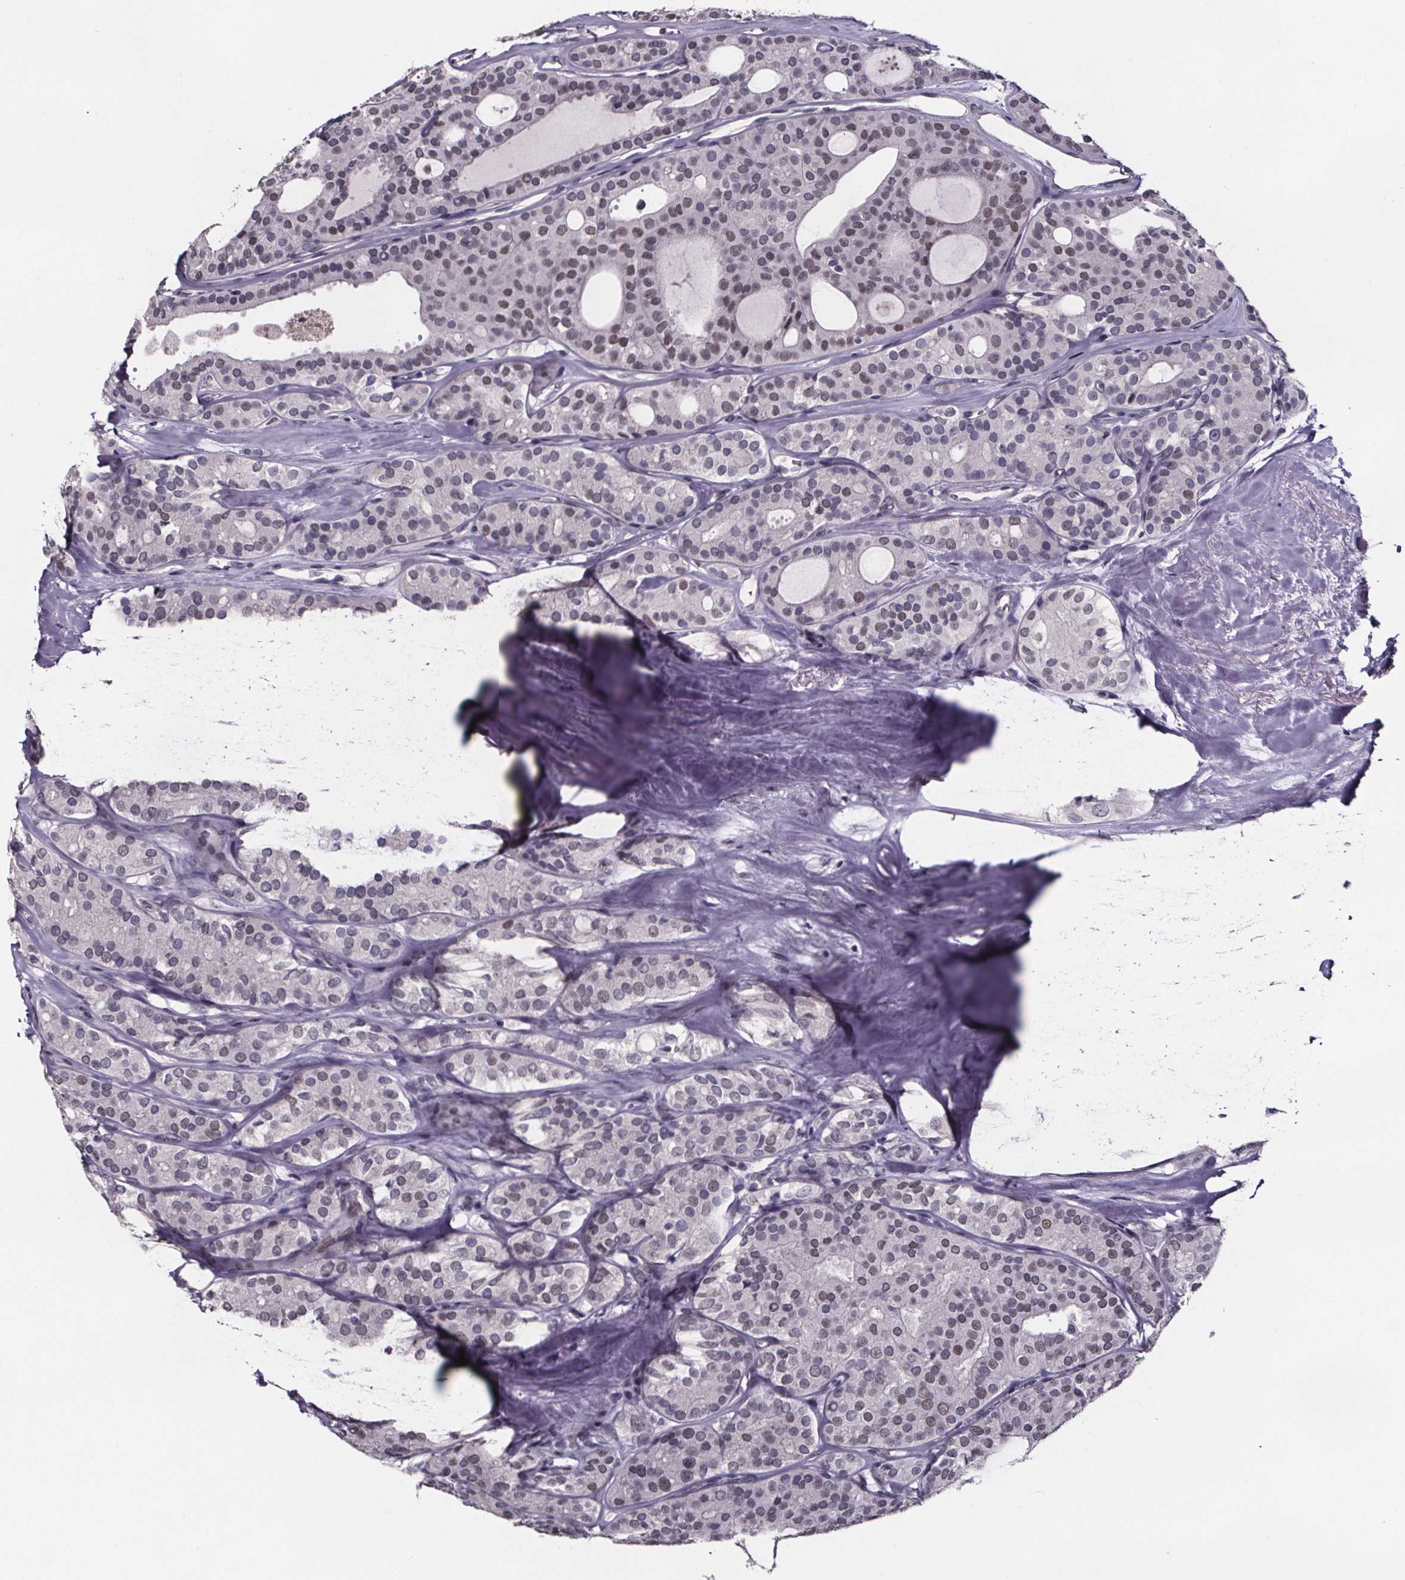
{"staining": {"intensity": "weak", "quantity": "<25%", "location": "nuclear"}, "tissue": "thyroid cancer", "cell_type": "Tumor cells", "image_type": "cancer", "snomed": [{"axis": "morphology", "description": "Follicular adenoma carcinoma, NOS"}, {"axis": "topography", "description": "Thyroid gland"}], "caption": "The photomicrograph exhibits no significant positivity in tumor cells of follicular adenoma carcinoma (thyroid).", "gene": "AR", "patient": {"sex": "male", "age": 75}}